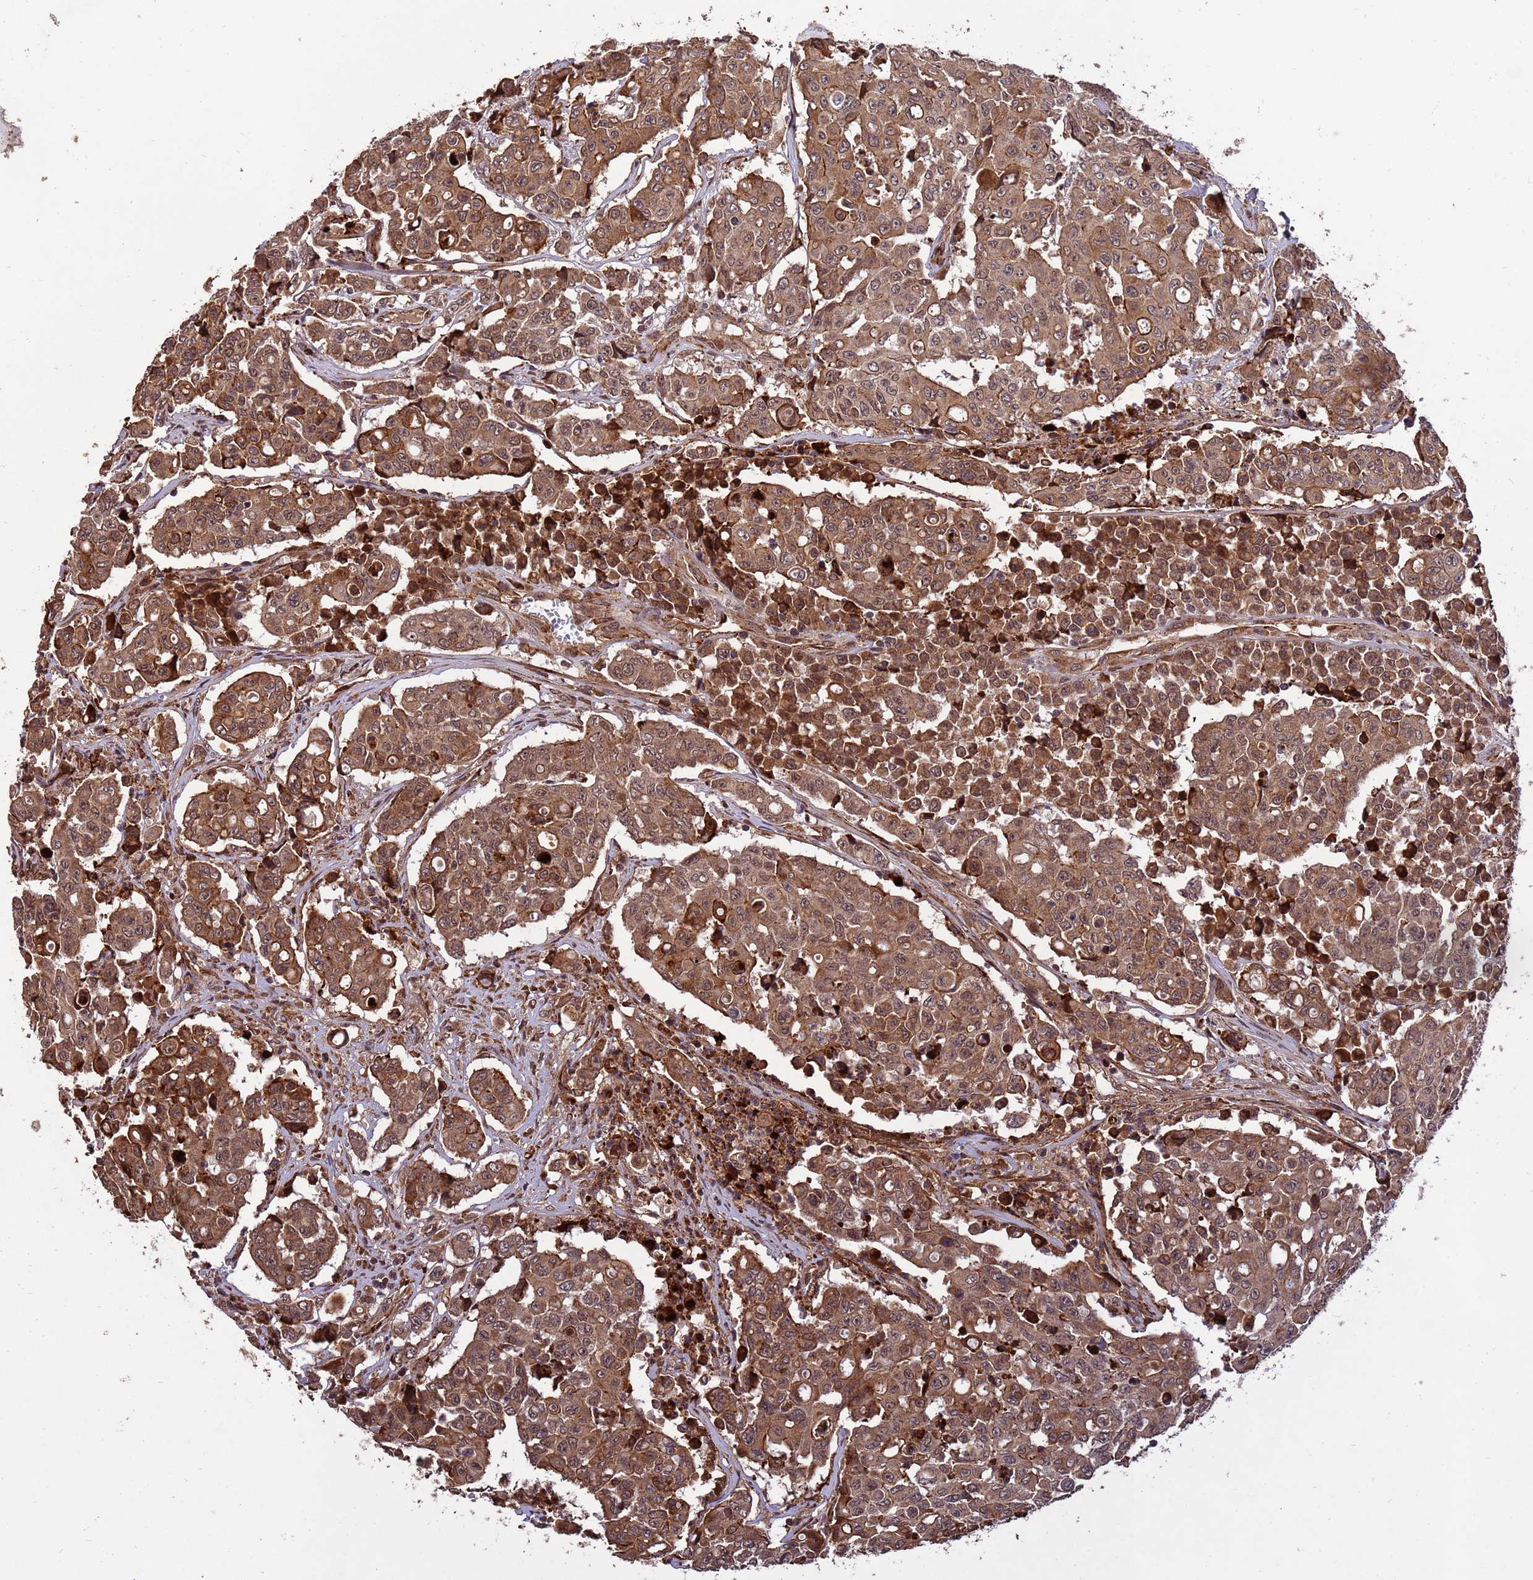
{"staining": {"intensity": "moderate", "quantity": ">75%", "location": "cytoplasmic/membranous,nuclear"}, "tissue": "colorectal cancer", "cell_type": "Tumor cells", "image_type": "cancer", "snomed": [{"axis": "morphology", "description": "Adenocarcinoma, NOS"}, {"axis": "topography", "description": "Colon"}], "caption": "Immunohistochemical staining of colorectal adenocarcinoma reveals medium levels of moderate cytoplasmic/membranous and nuclear positivity in about >75% of tumor cells.", "gene": "ZNF619", "patient": {"sex": "male", "age": 51}}